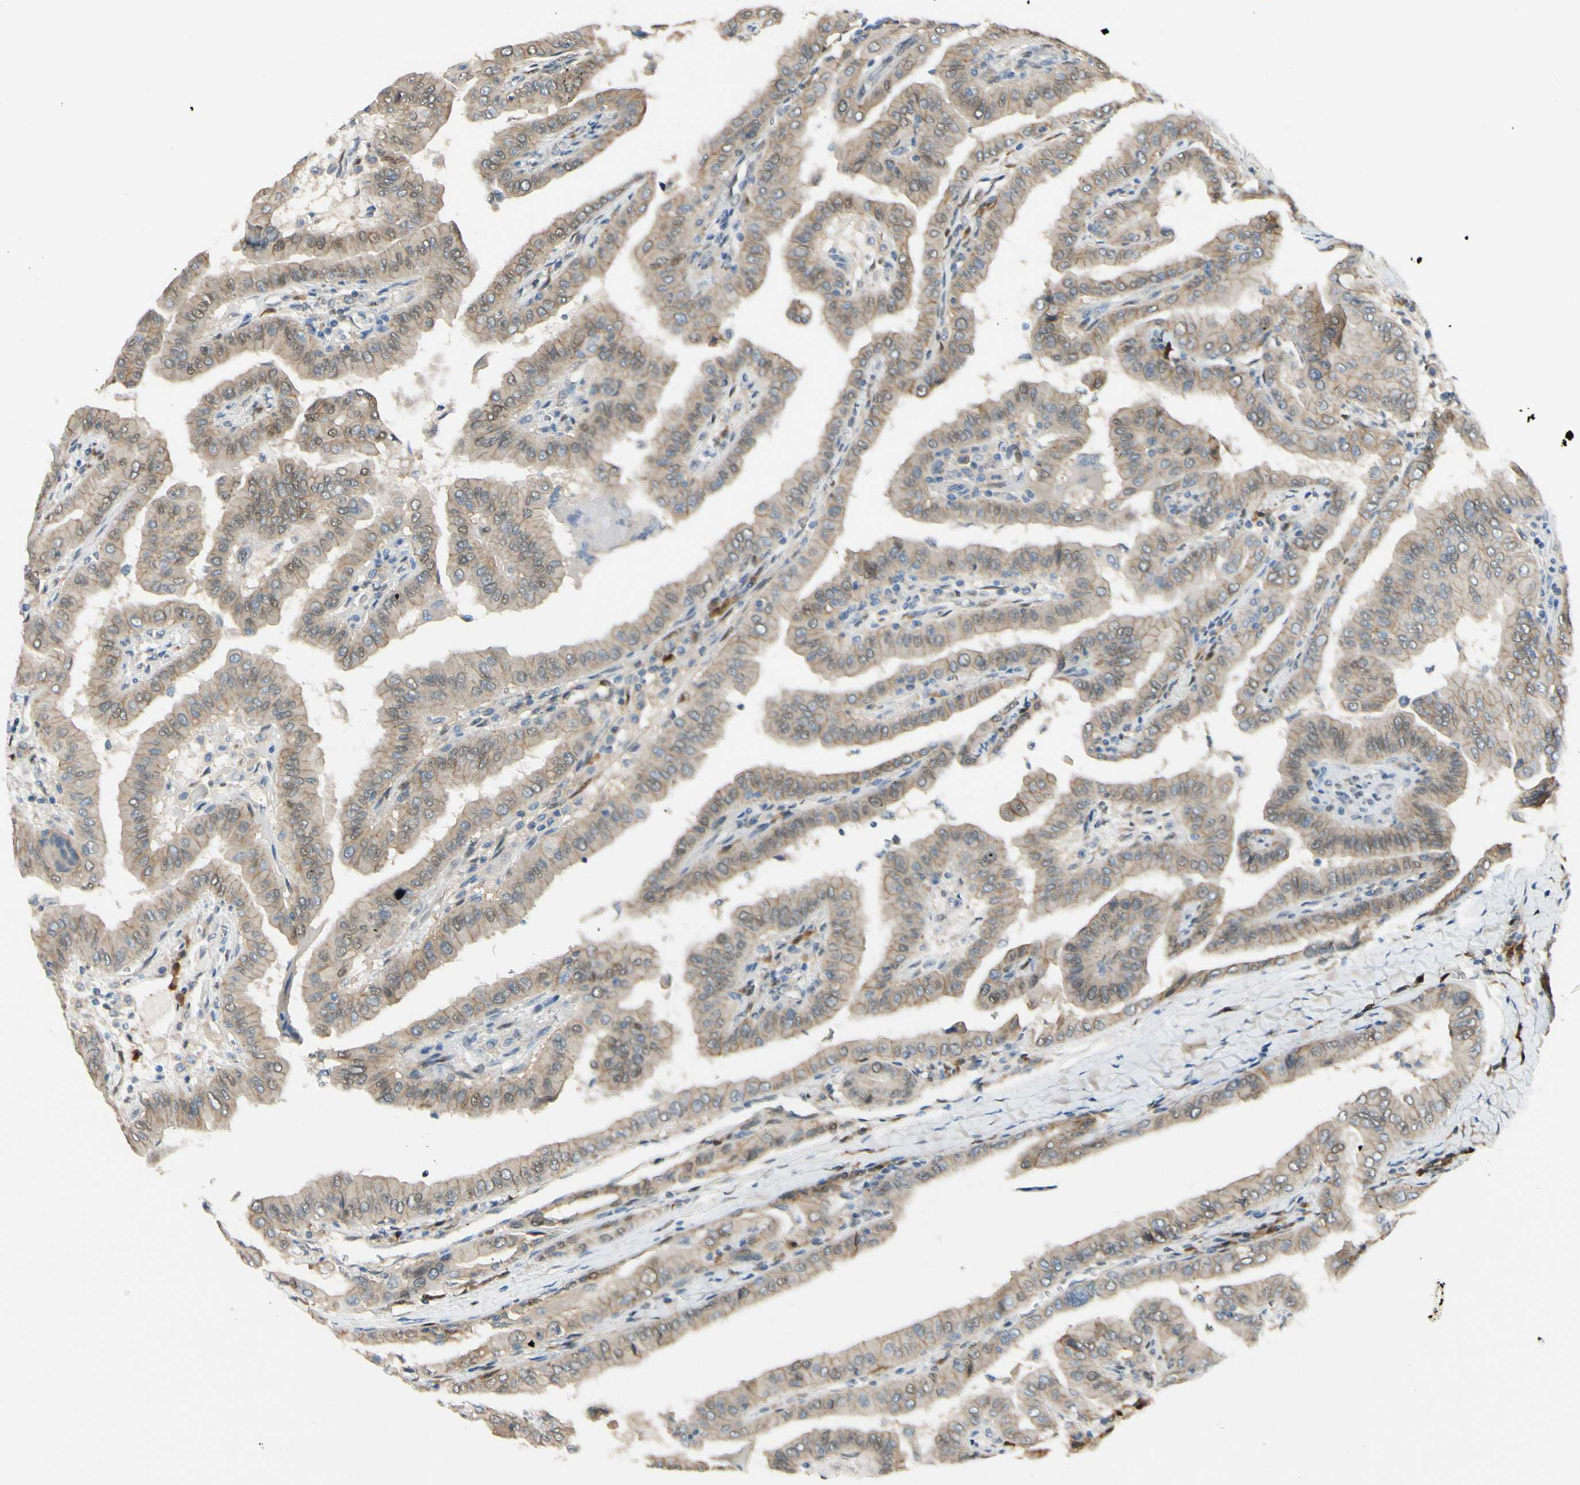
{"staining": {"intensity": "weak", "quantity": ">75%", "location": "cytoplasmic/membranous,nuclear"}, "tissue": "thyroid cancer", "cell_type": "Tumor cells", "image_type": "cancer", "snomed": [{"axis": "morphology", "description": "Papillary adenocarcinoma, NOS"}, {"axis": "topography", "description": "Thyroid gland"}], "caption": "Thyroid cancer (papillary adenocarcinoma) stained for a protein (brown) demonstrates weak cytoplasmic/membranous and nuclear positive staining in approximately >75% of tumor cells.", "gene": "PTTG1", "patient": {"sex": "male", "age": 33}}